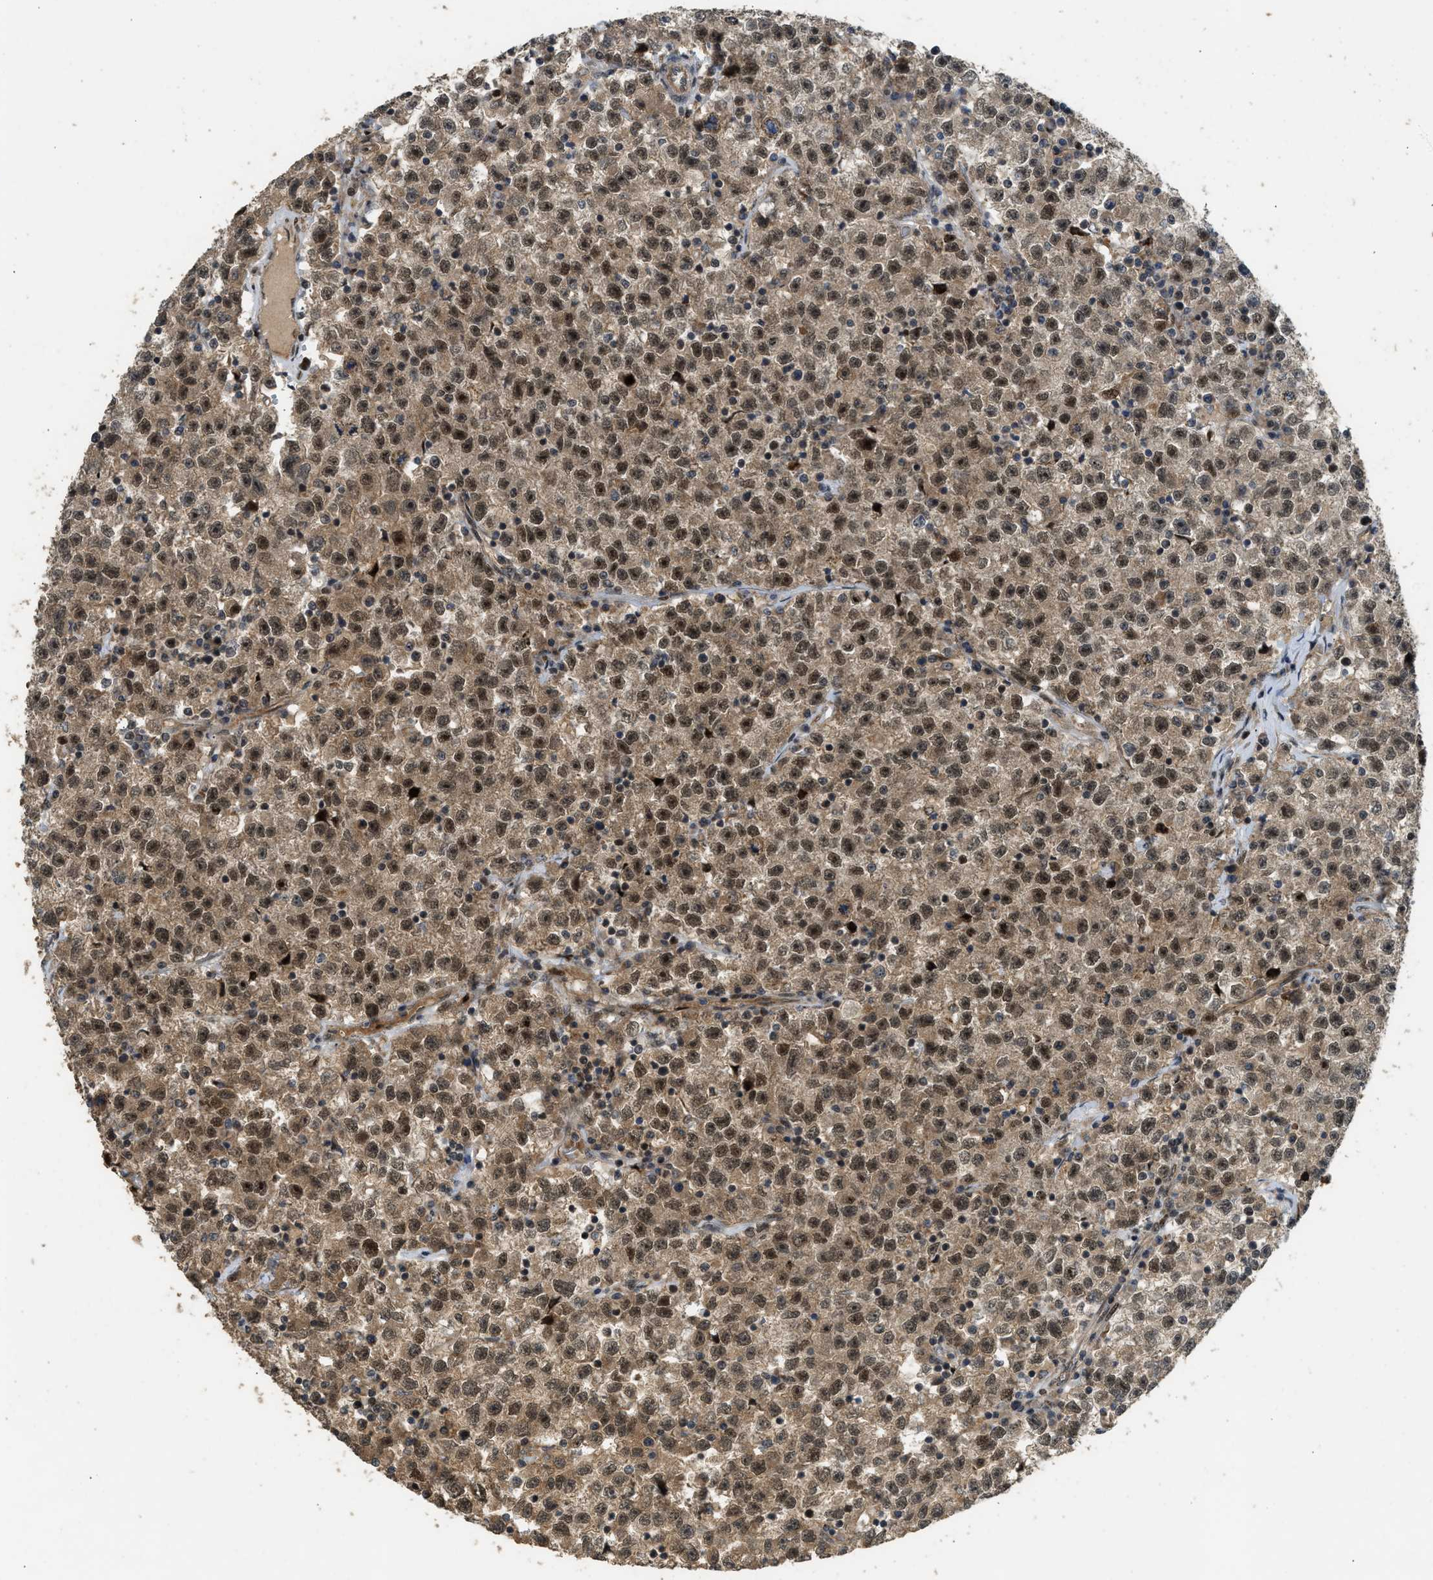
{"staining": {"intensity": "moderate", "quantity": ">75%", "location": "cytoplasmic/membranous,nuclear"}, "tissue": "testis cancer", "cell_type": "Tumor cells", "image_type": "cancer", "snomed": [{"axis": "morphology", "description": "Seminoma, NOS"}, {"axis": "topography", "description": "Testis"}], "caption": "Testis cancer (seminoma) stained for a protein exhibits moderate cytoplasmic/membranous and nuclear positivity in tumor cells.", "gene": "GET1", "patient": {"sex": "male", "age": 22}}